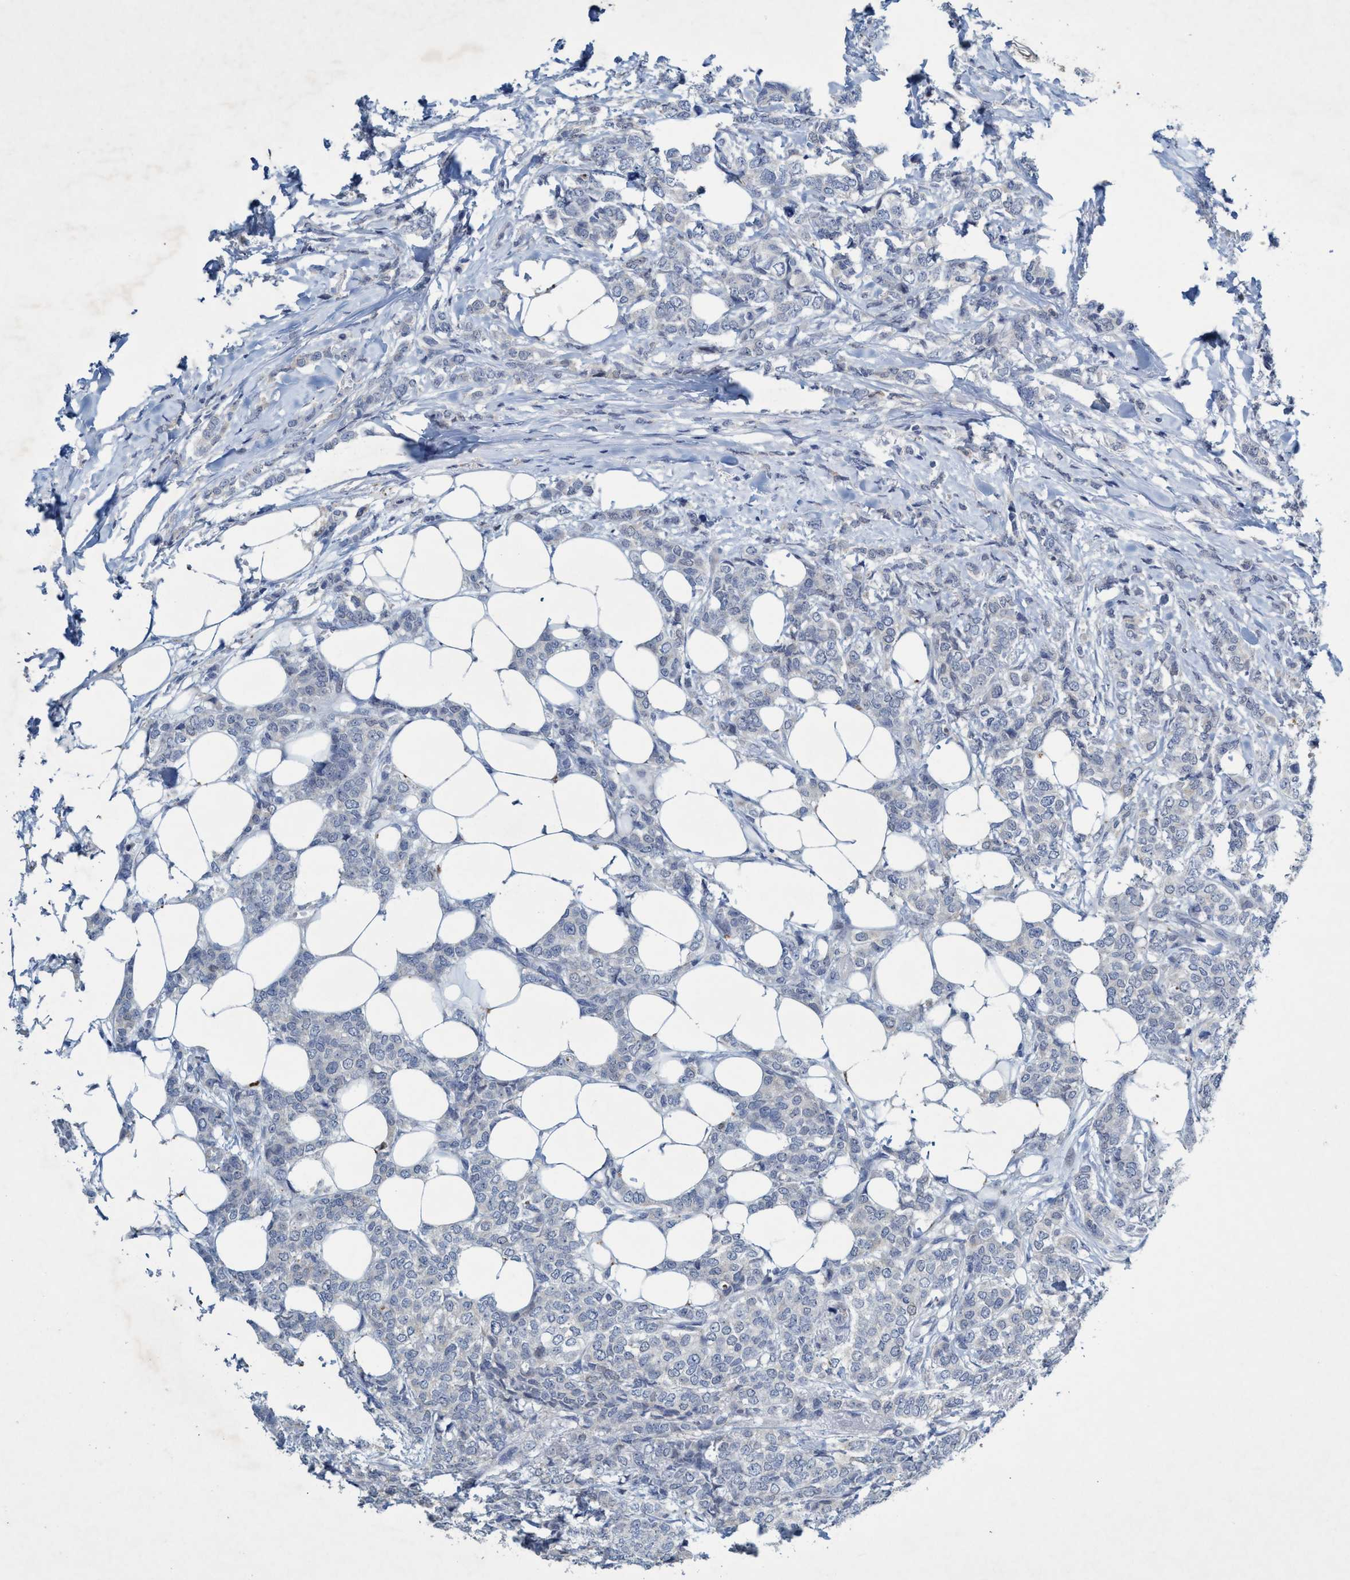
{"staining": {"intensity": "negative", "quantity": "none", "location": "none"}, "tissue": "breast cancer", "cell_type": "Tumor cells", "image_type": "cancer", "snomed": [{"axis": "morphology", "description": "Lobular carcinoma"}, {"axis": "topography", "description": "Skin"}, {"axis": "topography", "description": "Breast"}], "caption": "Immunohistochemistry (IHC) of human lobular carcinoma (breast) displays no expression in tumor cells.", "gene": "RNF208", "patient": {"sex": "female", "age": 46}}